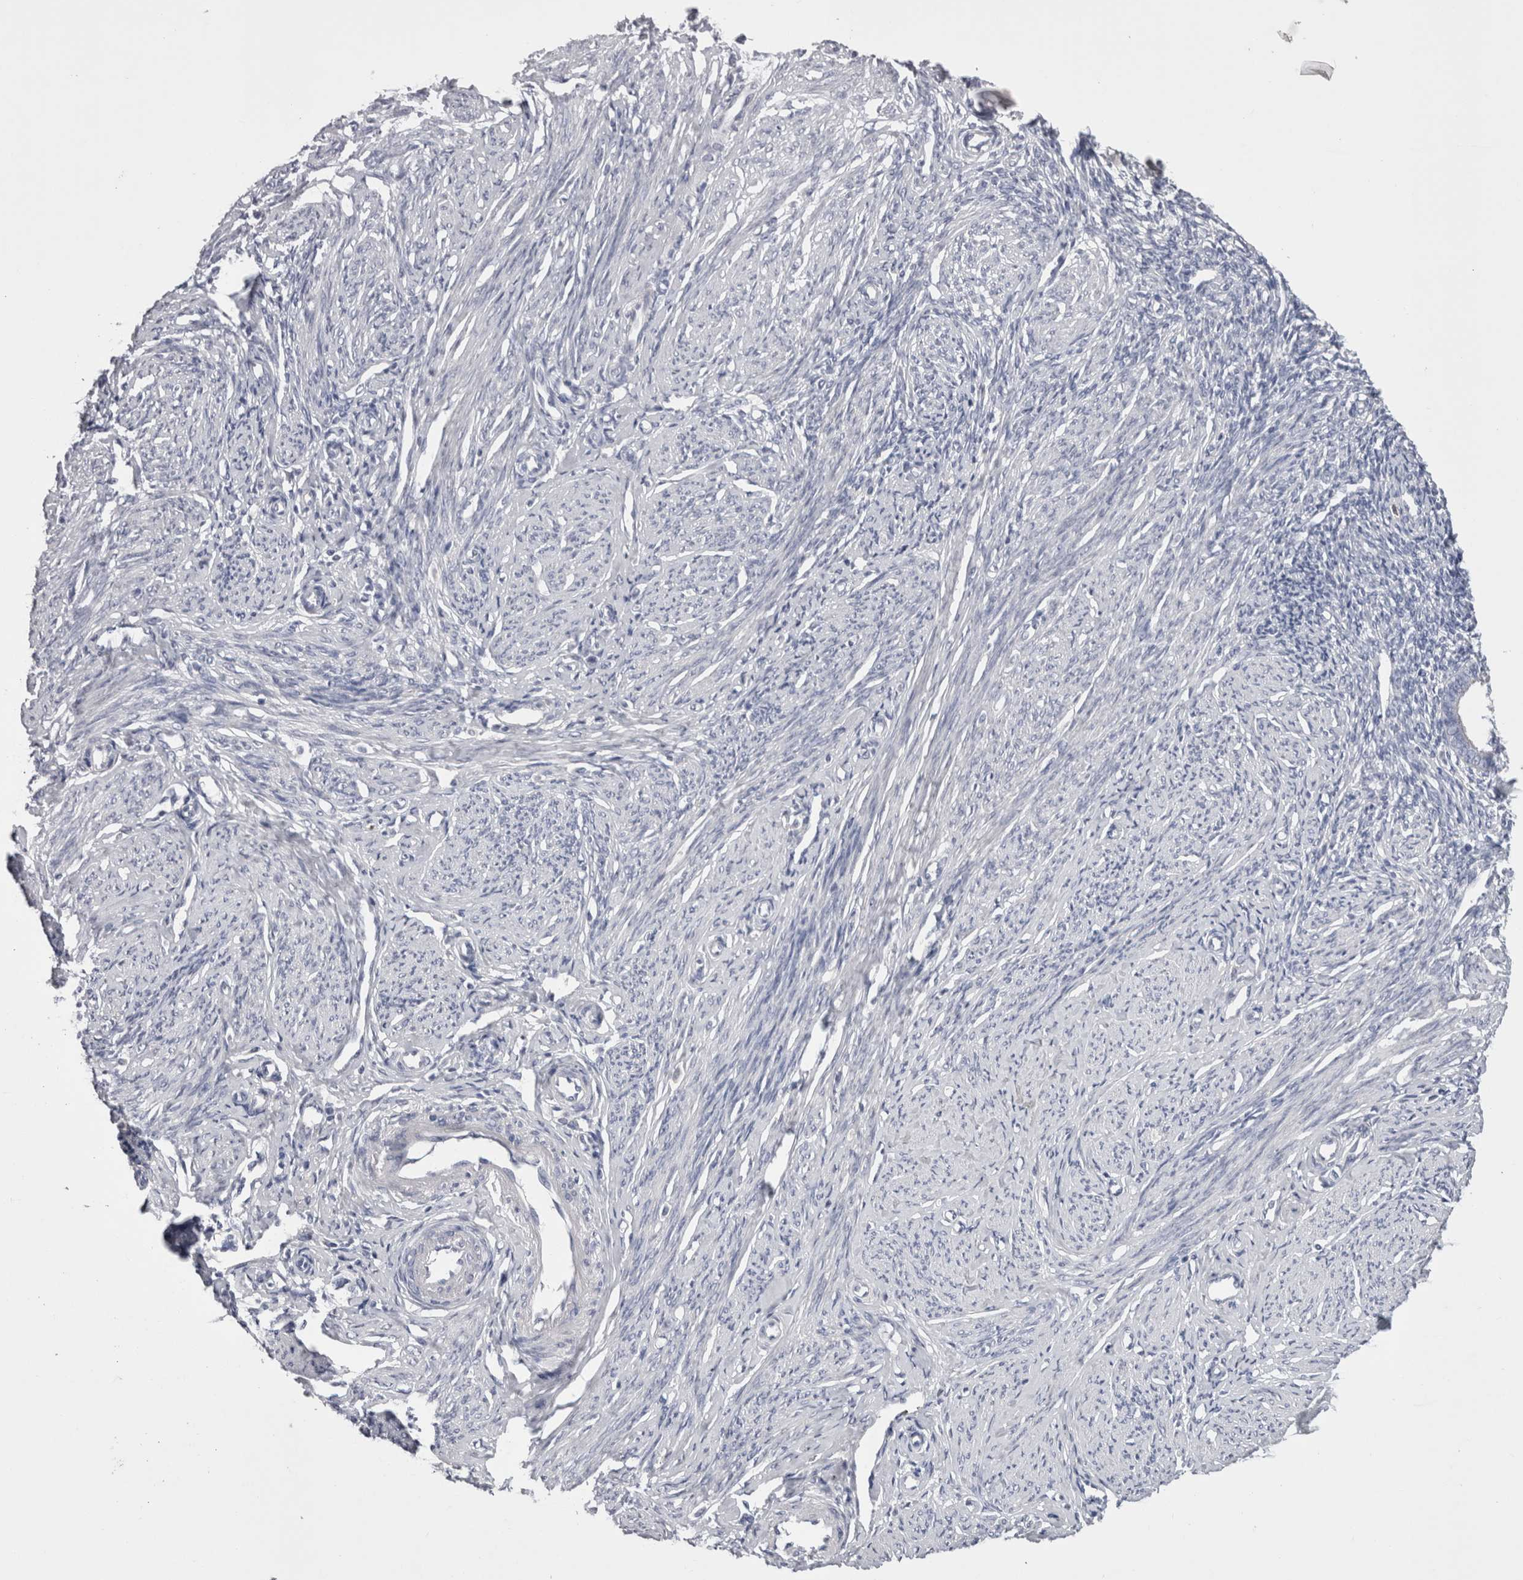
{"staining": {"intensity": "negative", "quantity": "none", "location": "none"}, "tissue": "endometrium", "cell_type": "Cells in endometrial stroma", "image_type": "normal", "snomed": [{"axis": "morphology", "description": "Normal tissue, NOS"}, {"axis": "topography", "description": "Endometrium"}], "caption": "An IHC photomicrograph of unremarkable endometrium is shown. There is no staining in cells in endometrial stroma of endometrium.", "gene": "PWP2", "patient": {"sex": "female", "age": 56}}